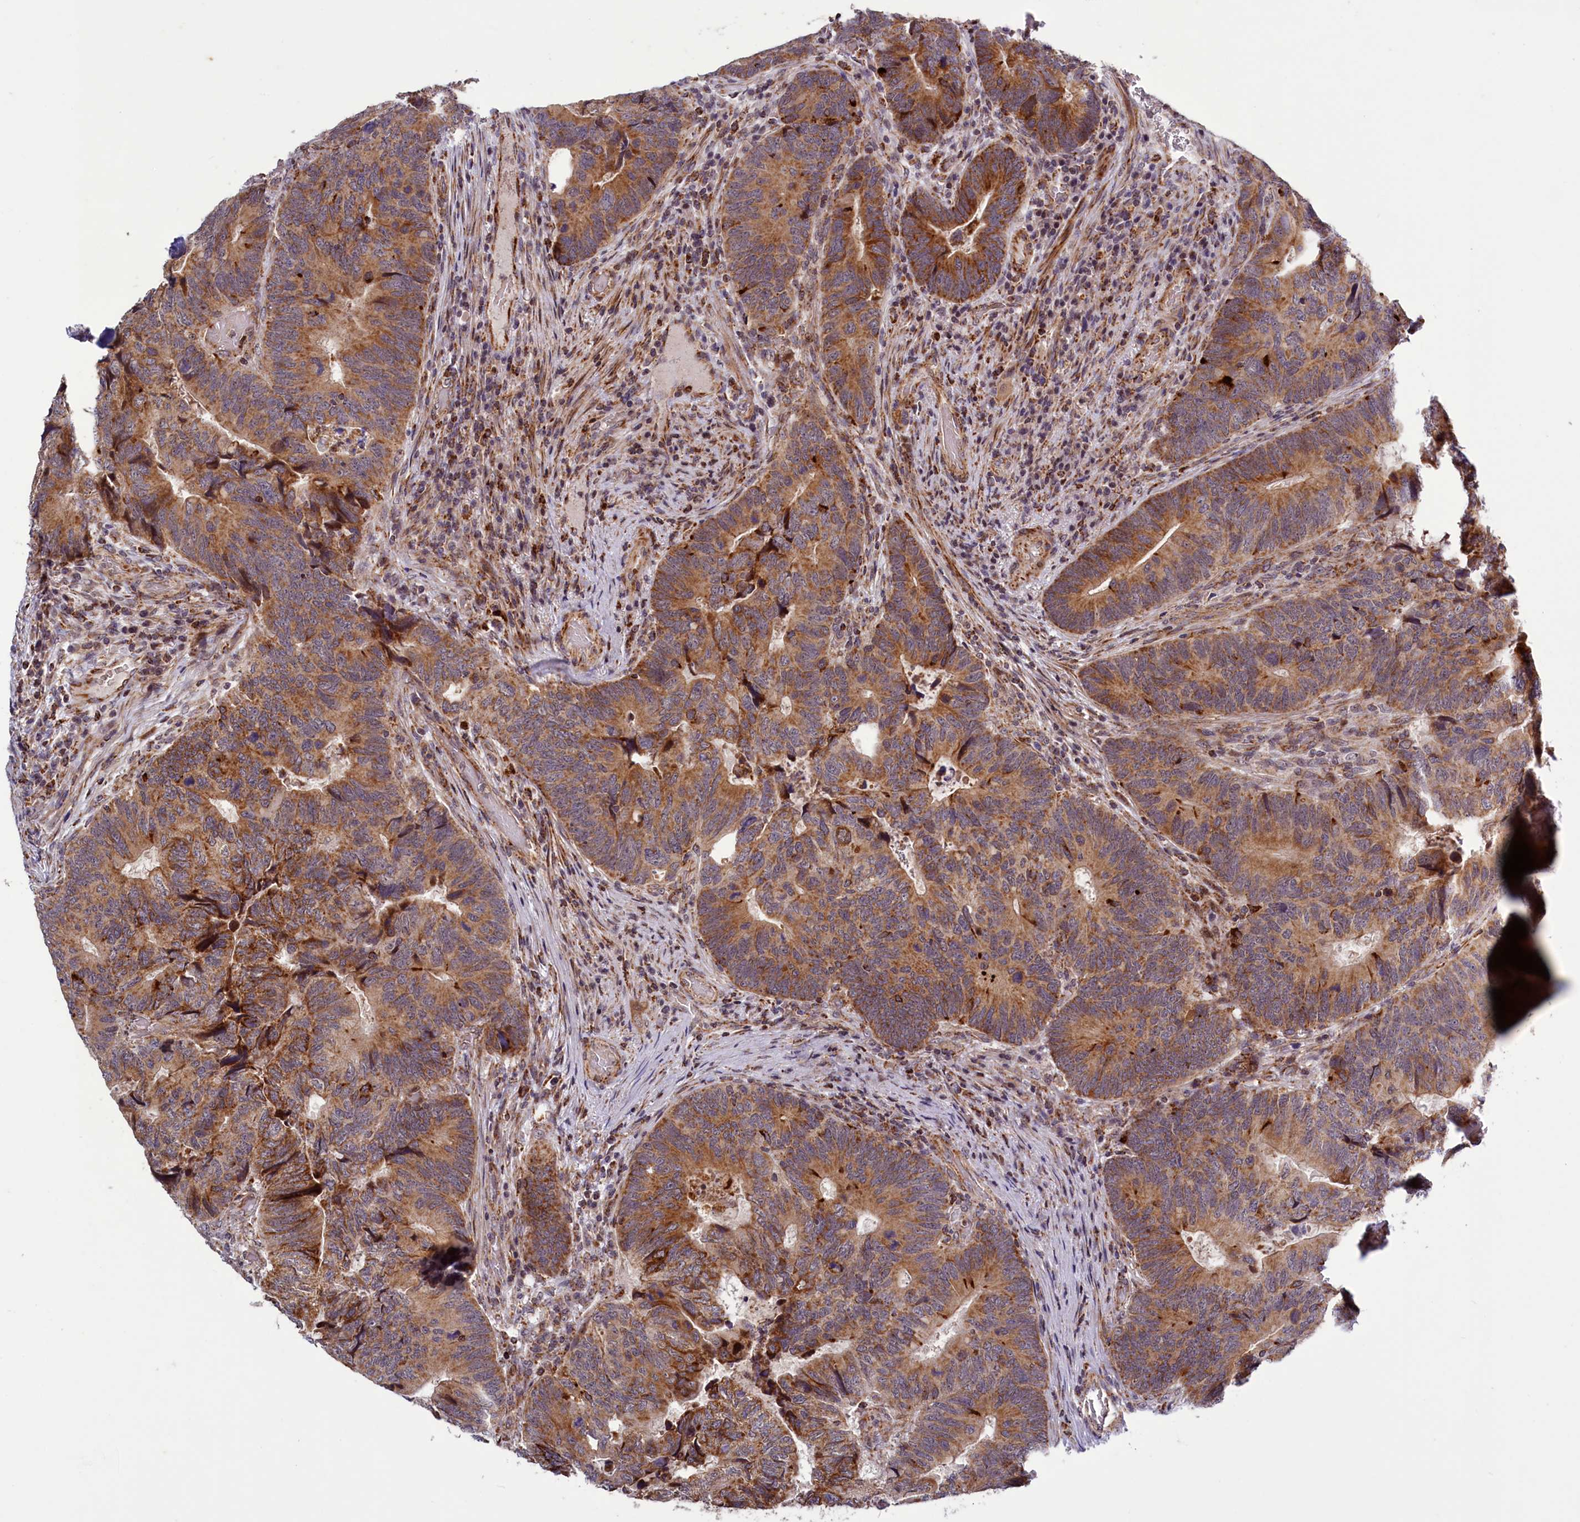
{"staining": {"intensity": "moderate", "quantity": ">75%", "location": "cytoplasmic/membranous"}, "tissue": "colorectal cancer", "cell_type": "Tumor cells", "image_type": "cancer", "snomed": [{"axis": "morphology", "description": "Adenocarcinoma, NOS"}, {"axis": "topography", "description": "Colon"}], "caption": "Adenocarcinoma (colorectal) tissue displays moderate cytoplasmic/membranous staining in approximately >75% of tumor cells, visualized by immunohistochemistry.", "gene": "DYNC2H1", "patient": {"sex": "female", "age": 67}}